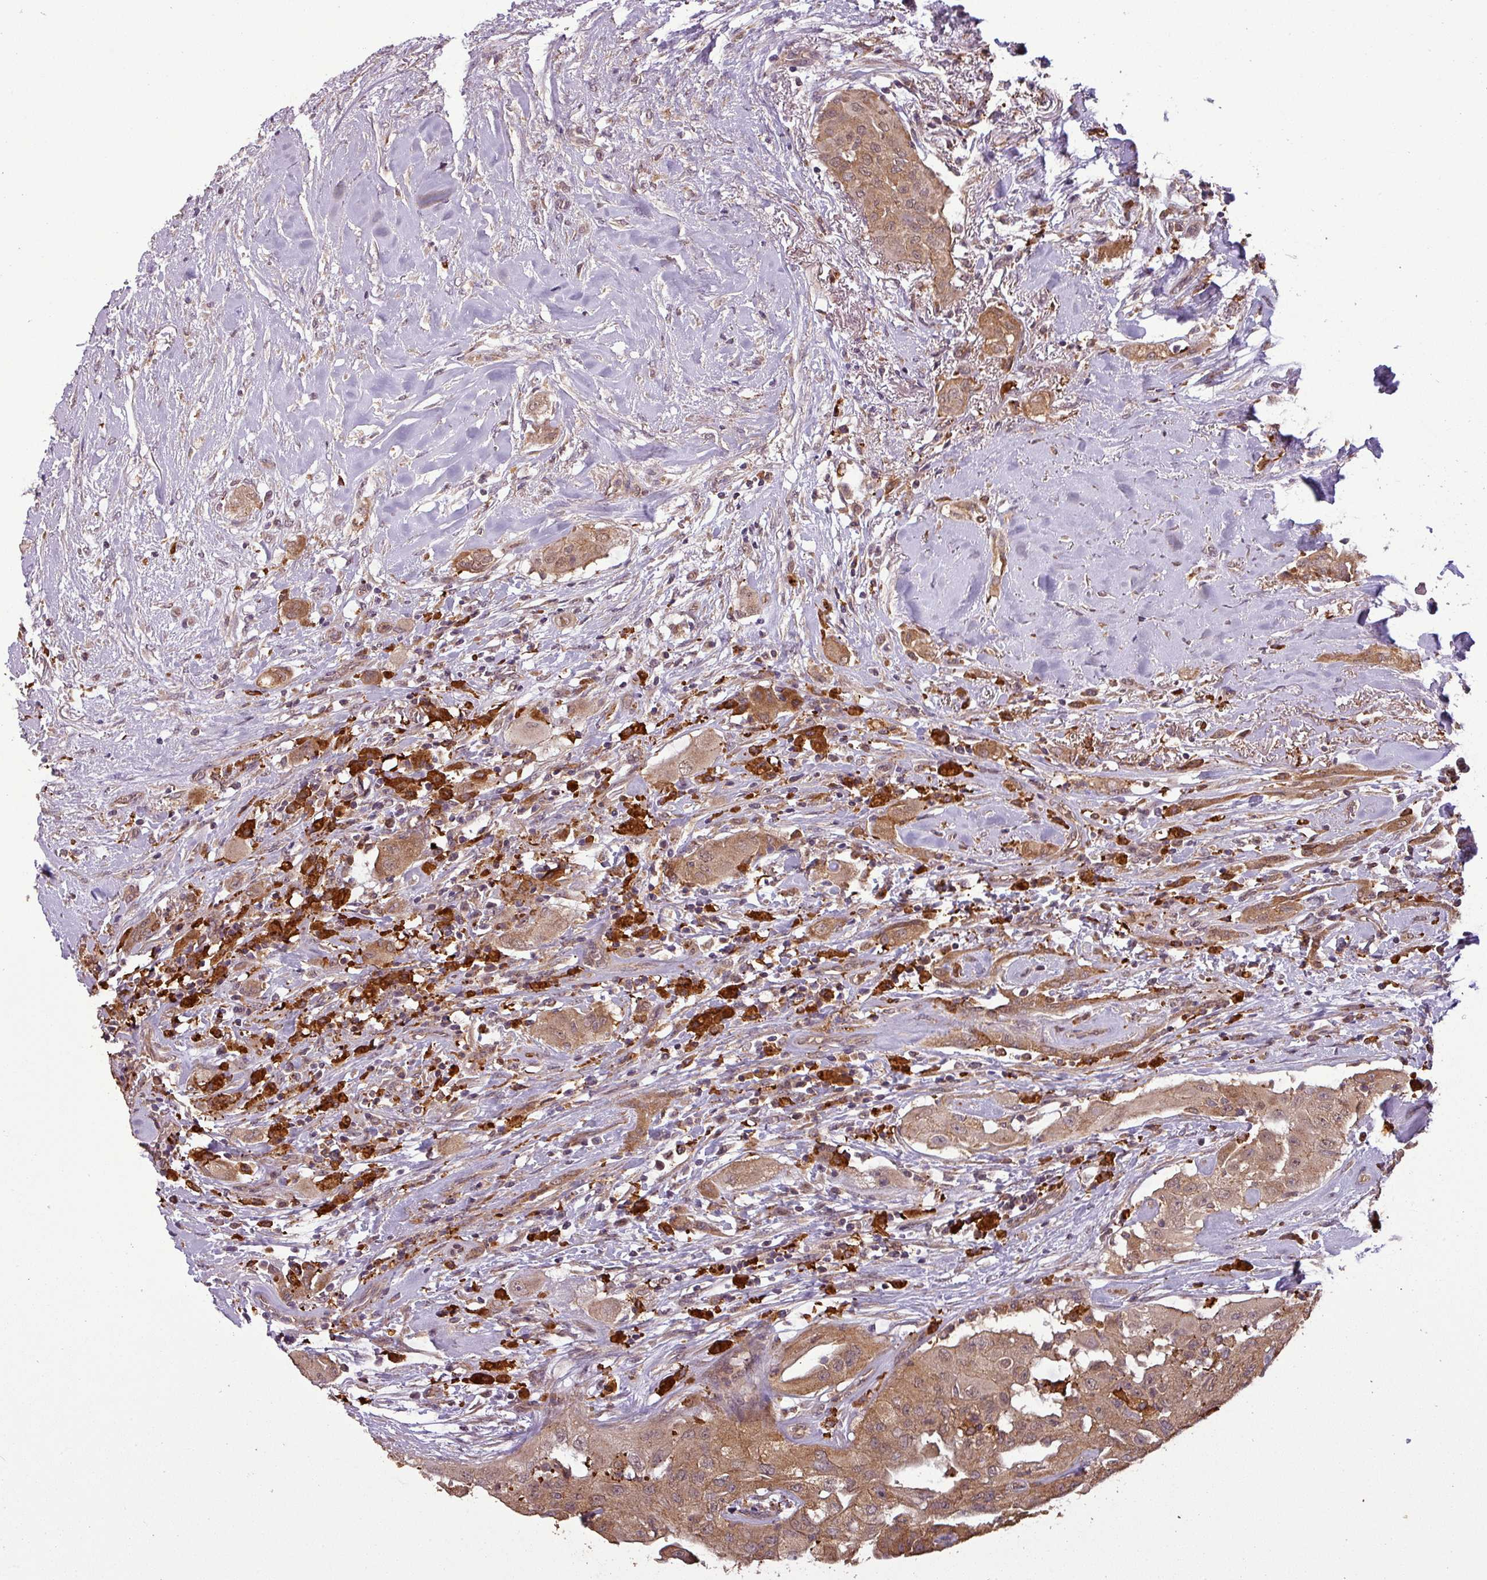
{"staining": {"intensity": "weak", "quantity": ">75%", "location": "cytoplasmic/membranous"}, "tissue": "thyroid cancer", "cell_type": "Tumor cells", "image_type": "cancer", "snomed": [{"axis": "morphology", "description": "Papillary adenocarcinoma, NOS"}, {"axis": "topography", "description": "Thyroid gland"}], "caption": "This image demonstrates IHC staining of human papillary adenocarcinoma (thyroid), with low weak cytoplasmic/membranous staining in approximately >75% of tumor cells.", "gene": "NT5C3A", "patient": {"sex": "female", "age": 59}}